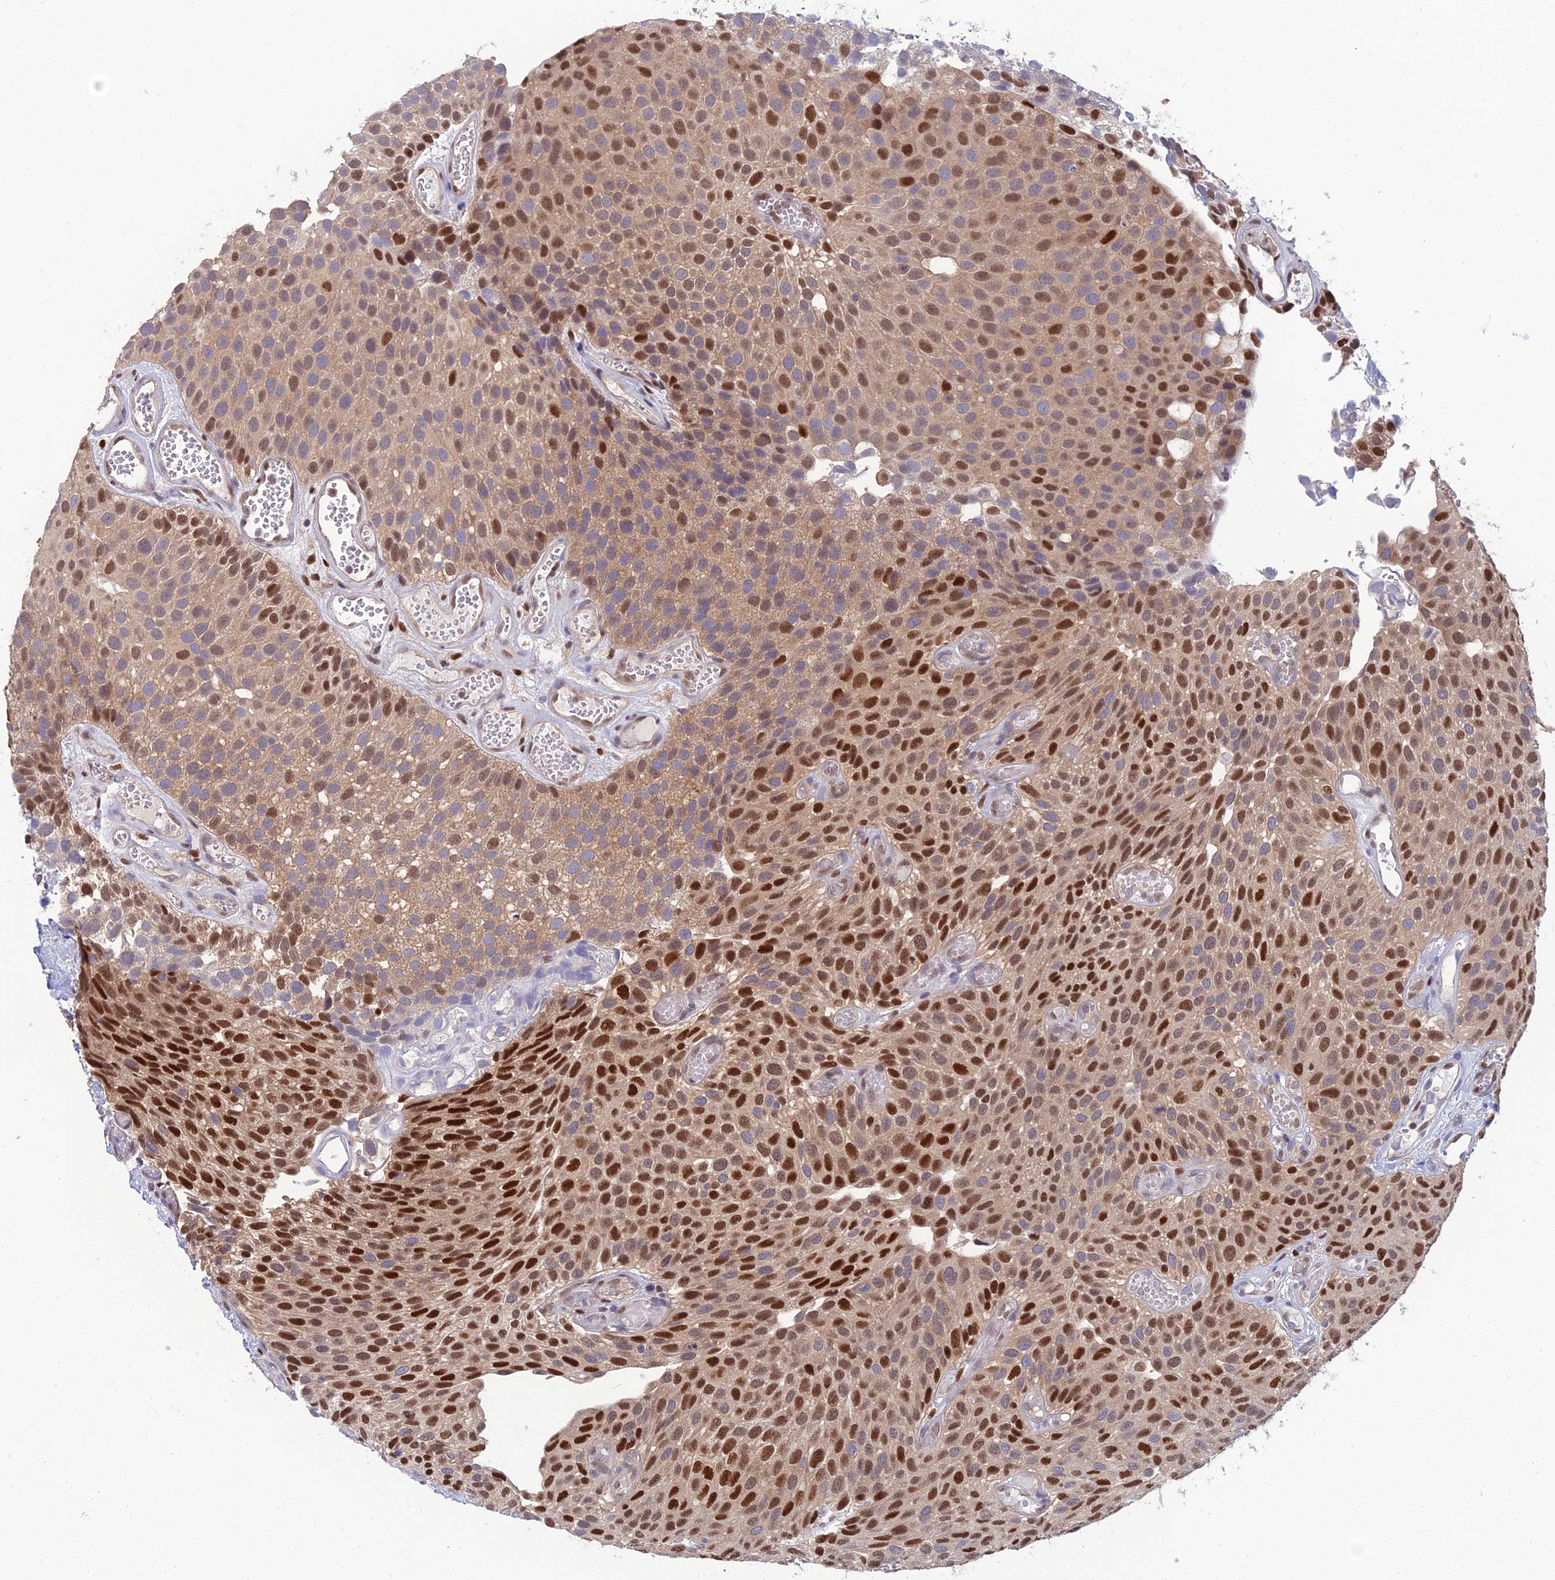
{"staining": {"intensity": "strong", "quantity": "25%-75%", "location": "nuclear"}, "tissue": "urothelial cancer", "cell_type": "Tumor cells", "image_type": "cancer", "snomed": [{"axis": "morphology", "description": "Urothelial carcinoma, Low grade"}, {"axis": "topography", "description": "Urinary bladder"}], "caption": "Immunohistochemistry (IHC) staining of urothelial carcinoma (low-grade), which shows high levels of strong nuclear staining in approximately 25%-75% of tumor cells indicating strong nuclear protein expression. The staining was performed using DAB (3,3'-diaminobenzidine) (brown) for protein detection and nuclei were counterstained in hematoxylin (blue).", "gene": "DNPEP", "patient": {"sex": "male", "age": 89}}